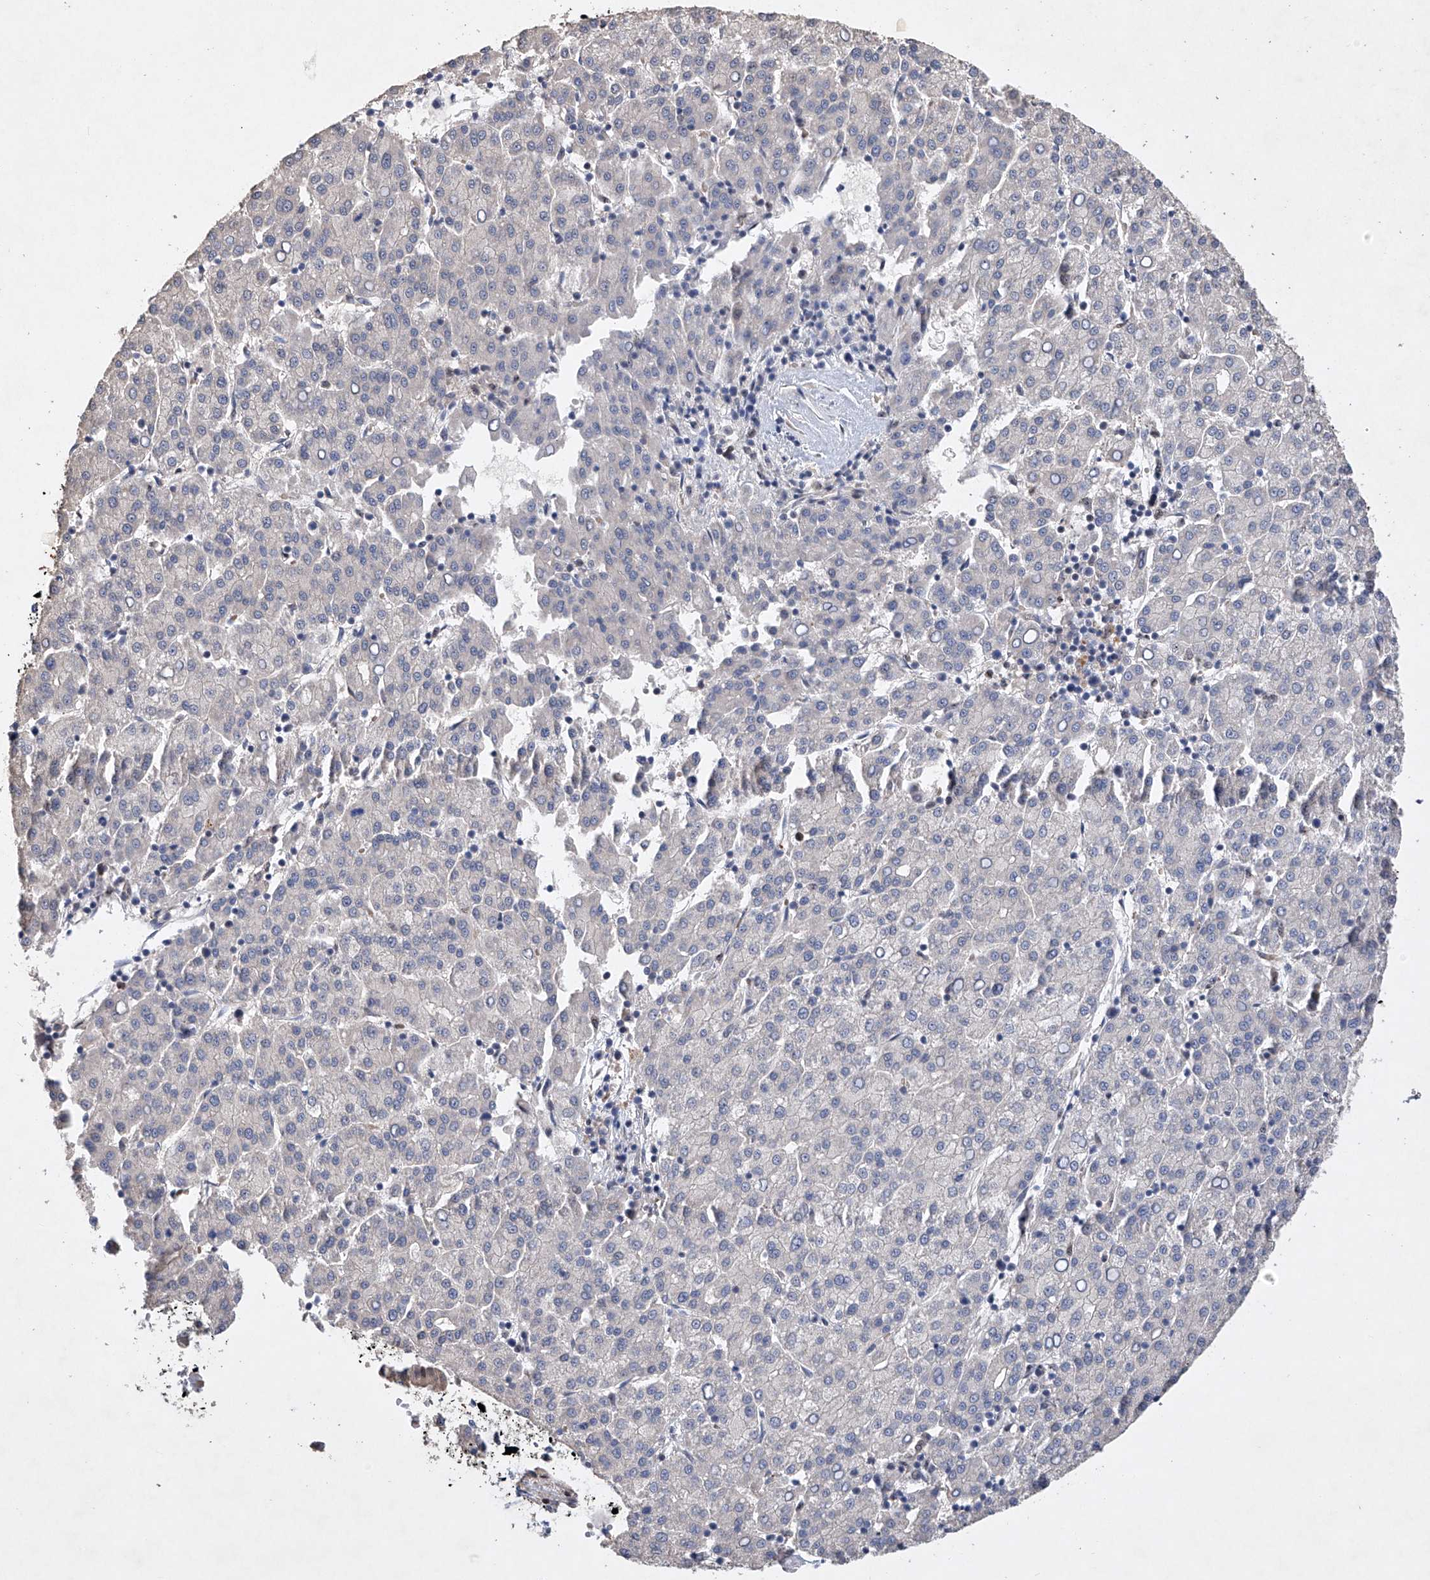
{"staining": {"intensity": "negative", "quantity": "none", "location": "none"}, "tissue": "liver cancer", "cell_type": "Tumor cells", "image_type": "cancer", "snomed": [{"axis": "morphology", "description": "Carcinoma, Hepatocellular, NOS"}, {"axis": "topography", "description": "Liver"}], "caption": "Immunohistochemistry photomicrograph of neoplastic tissue: human hepatocellular carcinoma (liver) stained with DAB (3,3'-diaminobenzidine) shows no significant protein expression in tumor cells.", "gene": "AFG1L", "patient": {"sex": "female", "age": 58}}